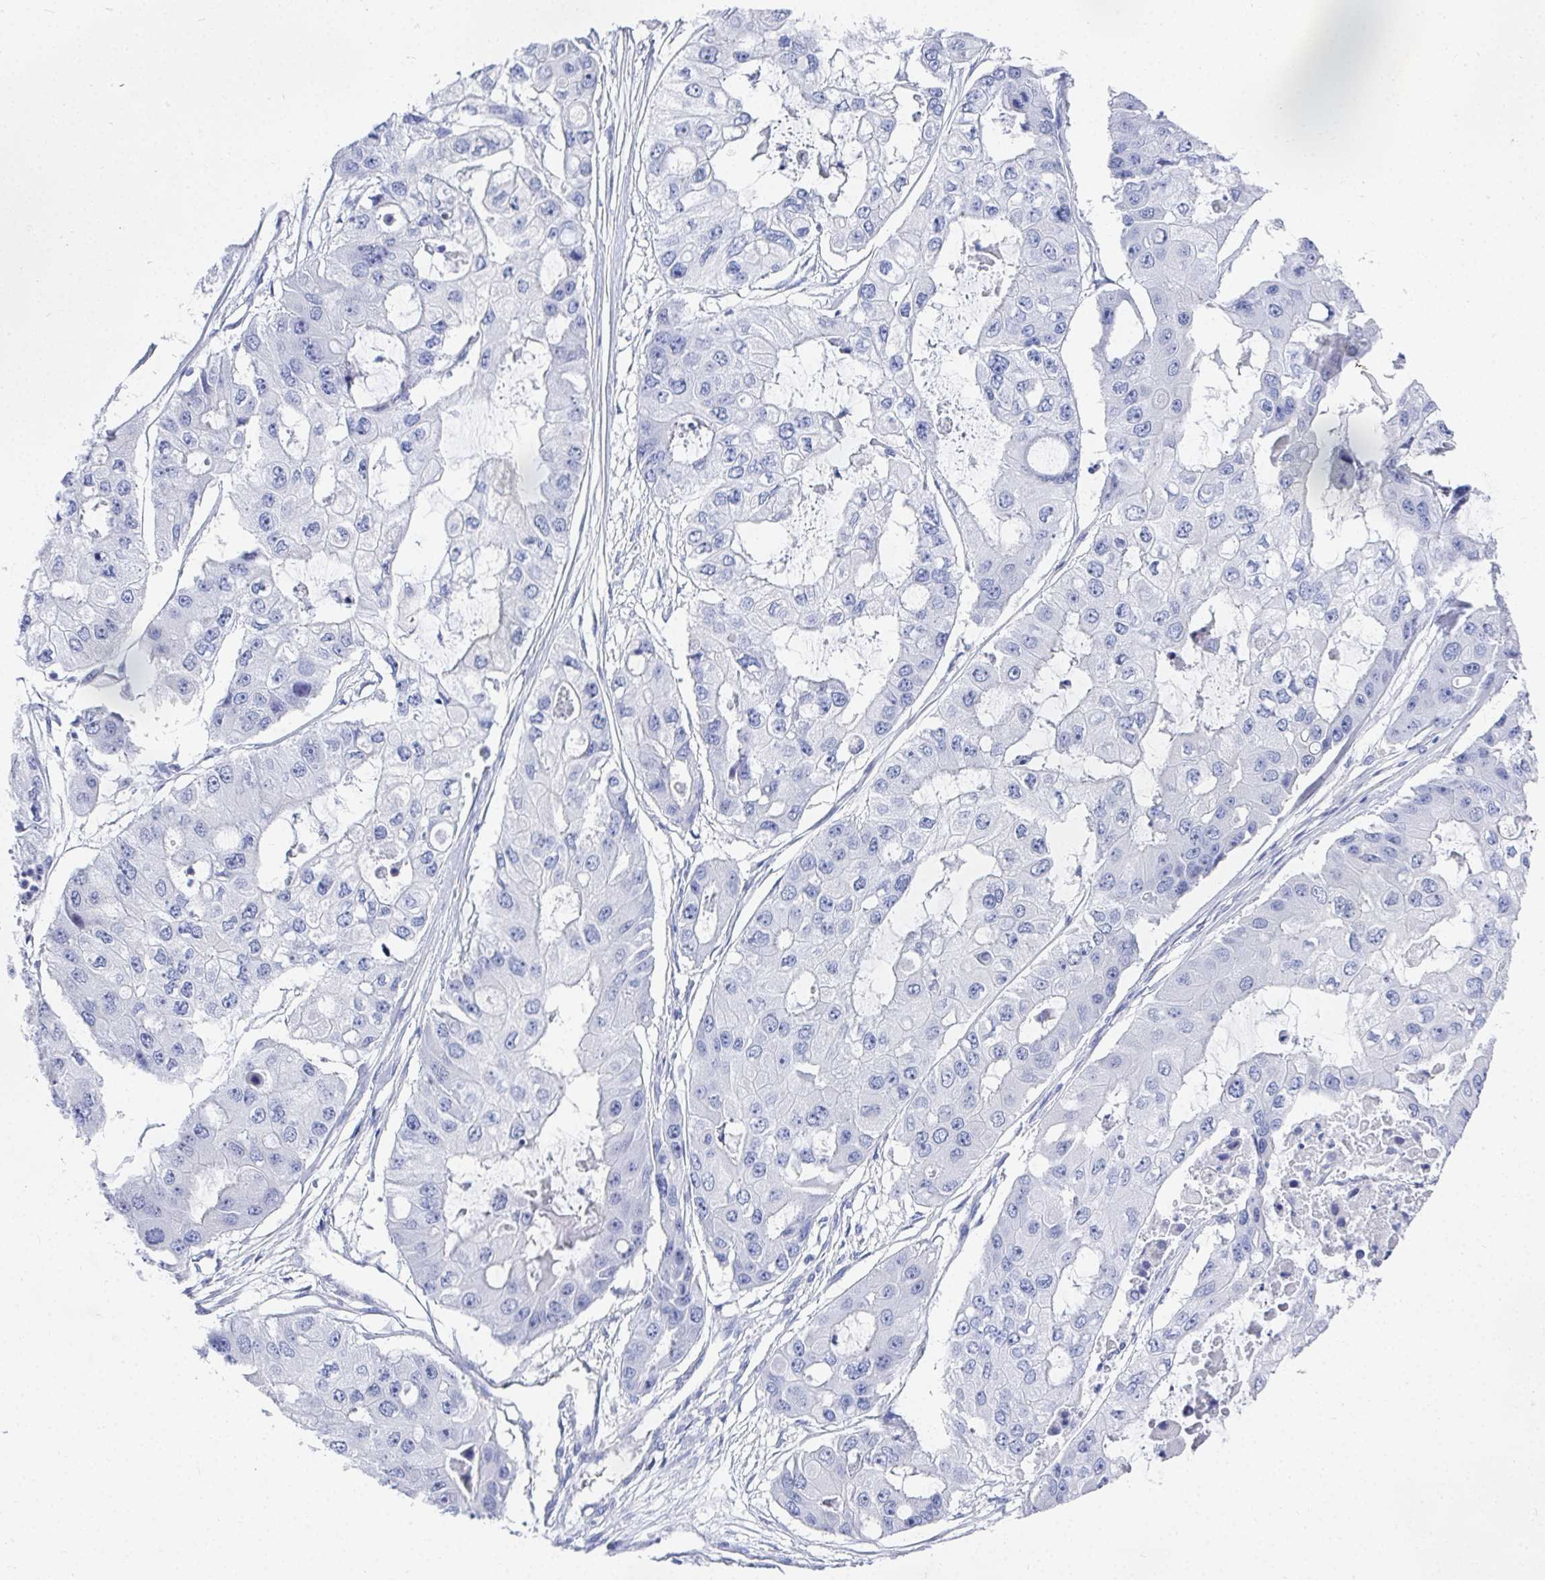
{"staining": {"intensity": "negative", "quantity": "none", "location": "none"}, "tissue": "ovarian cancer", "cell_type": "Tumor cells", "image_type": "cancer", "snomed": [{"axis": "morphology", "description": "Cystadenocarcinoma, serous, NOS"}, {"axis": "topography", "description": "Ovary"}], "caption": "This is an immunohistochemistry (IHC) histopathology image of ovarian cancer (serous cystadenocarcinoma). There is no expression in tumor cells.", "gene": "GRIA1", "patient": {"sex": "female", "age": 56}}